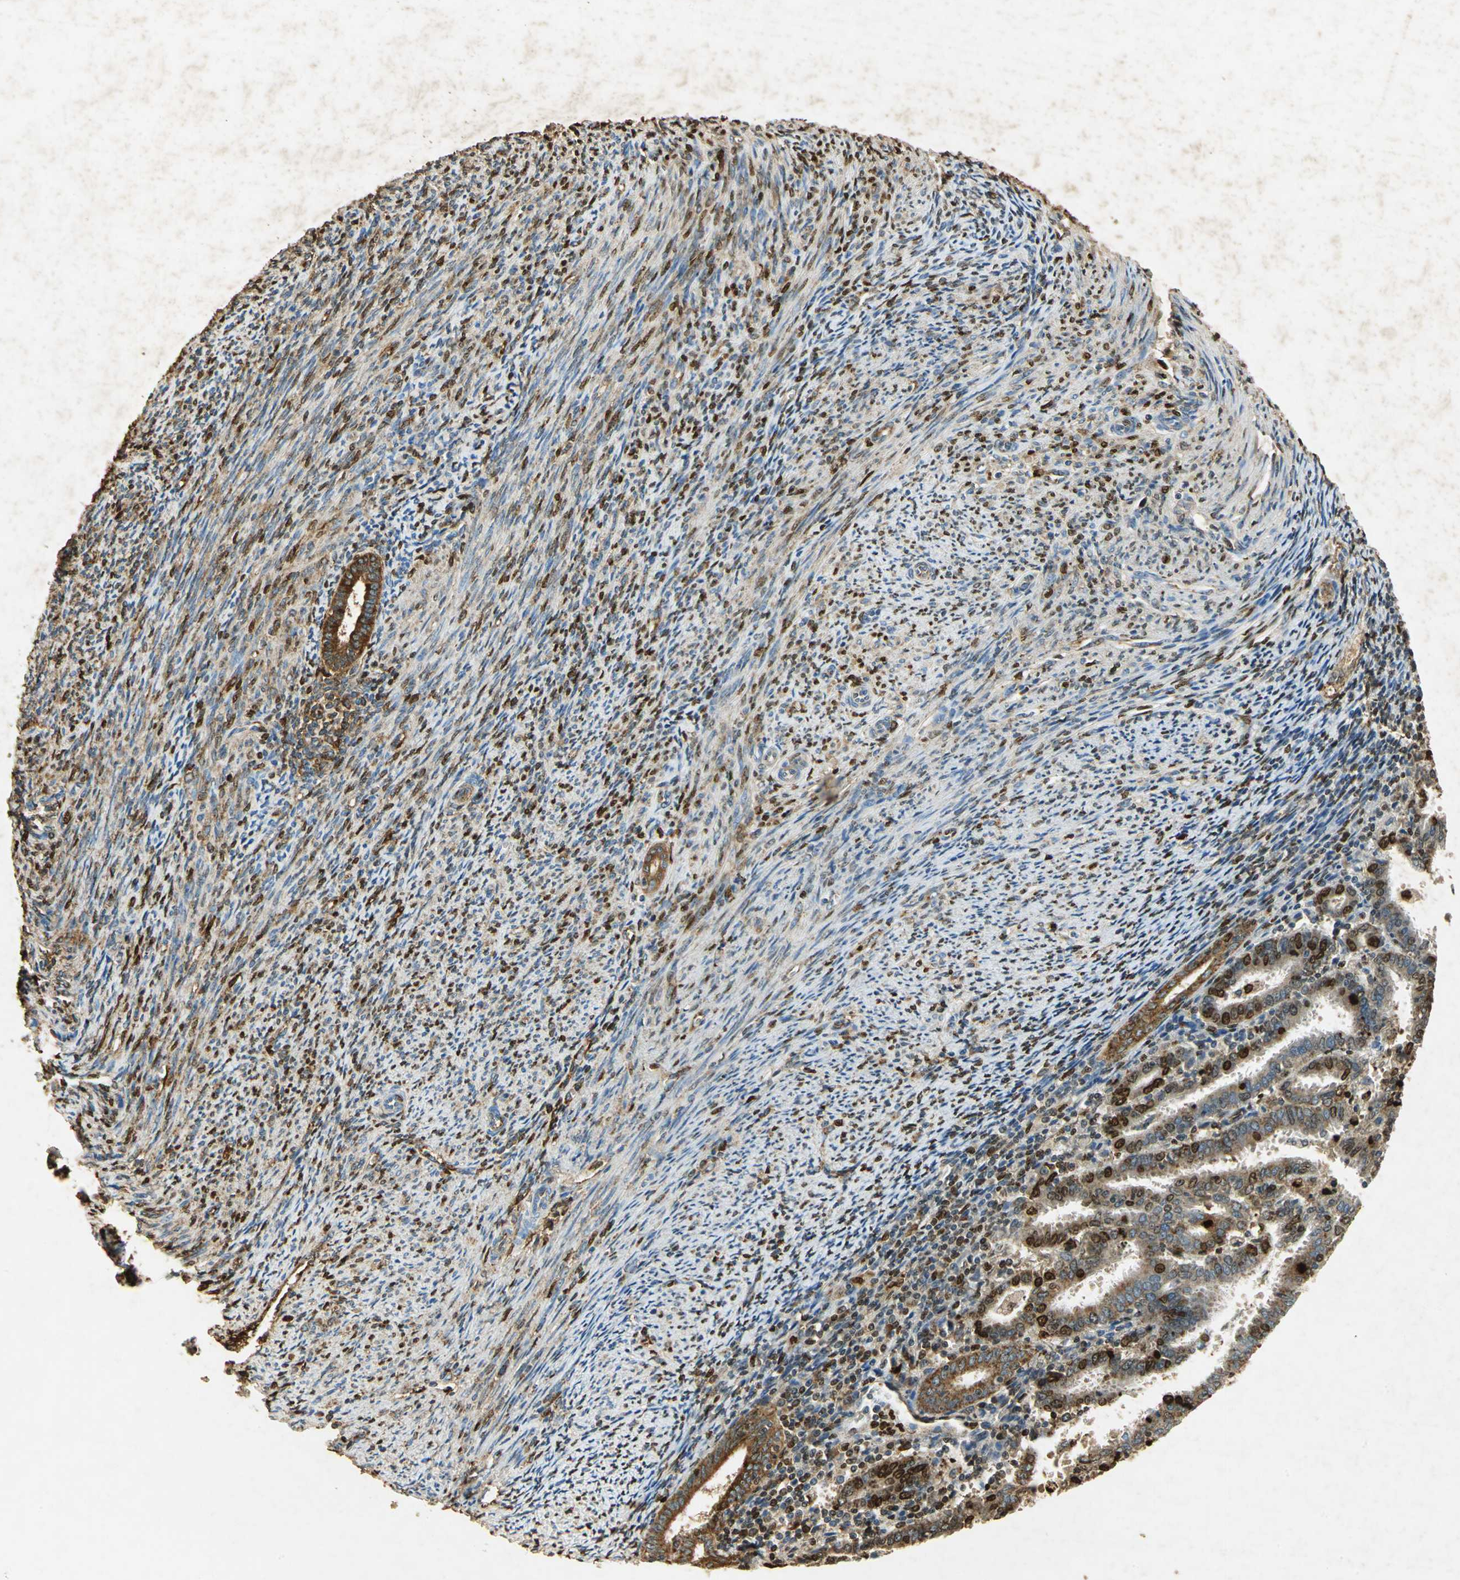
{"staining": {"intensity": "strong", "quantity": ">75%", "location": "cytoplasmic/membranous,nuclear"}, "tissue": "endometrial cancer", "cell_type": "Tumor cells", "image_type": "cancer", "snomed": [{"axis": "morphology", "description": "Adenocarcinoma, NOS"}, {"axis": "topography", "description": "Uterus"}], "caption": "Brown immunohistochemical staining in human endometrial cancer demonstrates strong cytoplasmic/membranous and nuclear expression in about >75% of tumor cells. The protein is shown in brown color, while the nuclei are stained blue.", "gene": "ANXA4", "patient": {"sex": "female", "age": 83}}